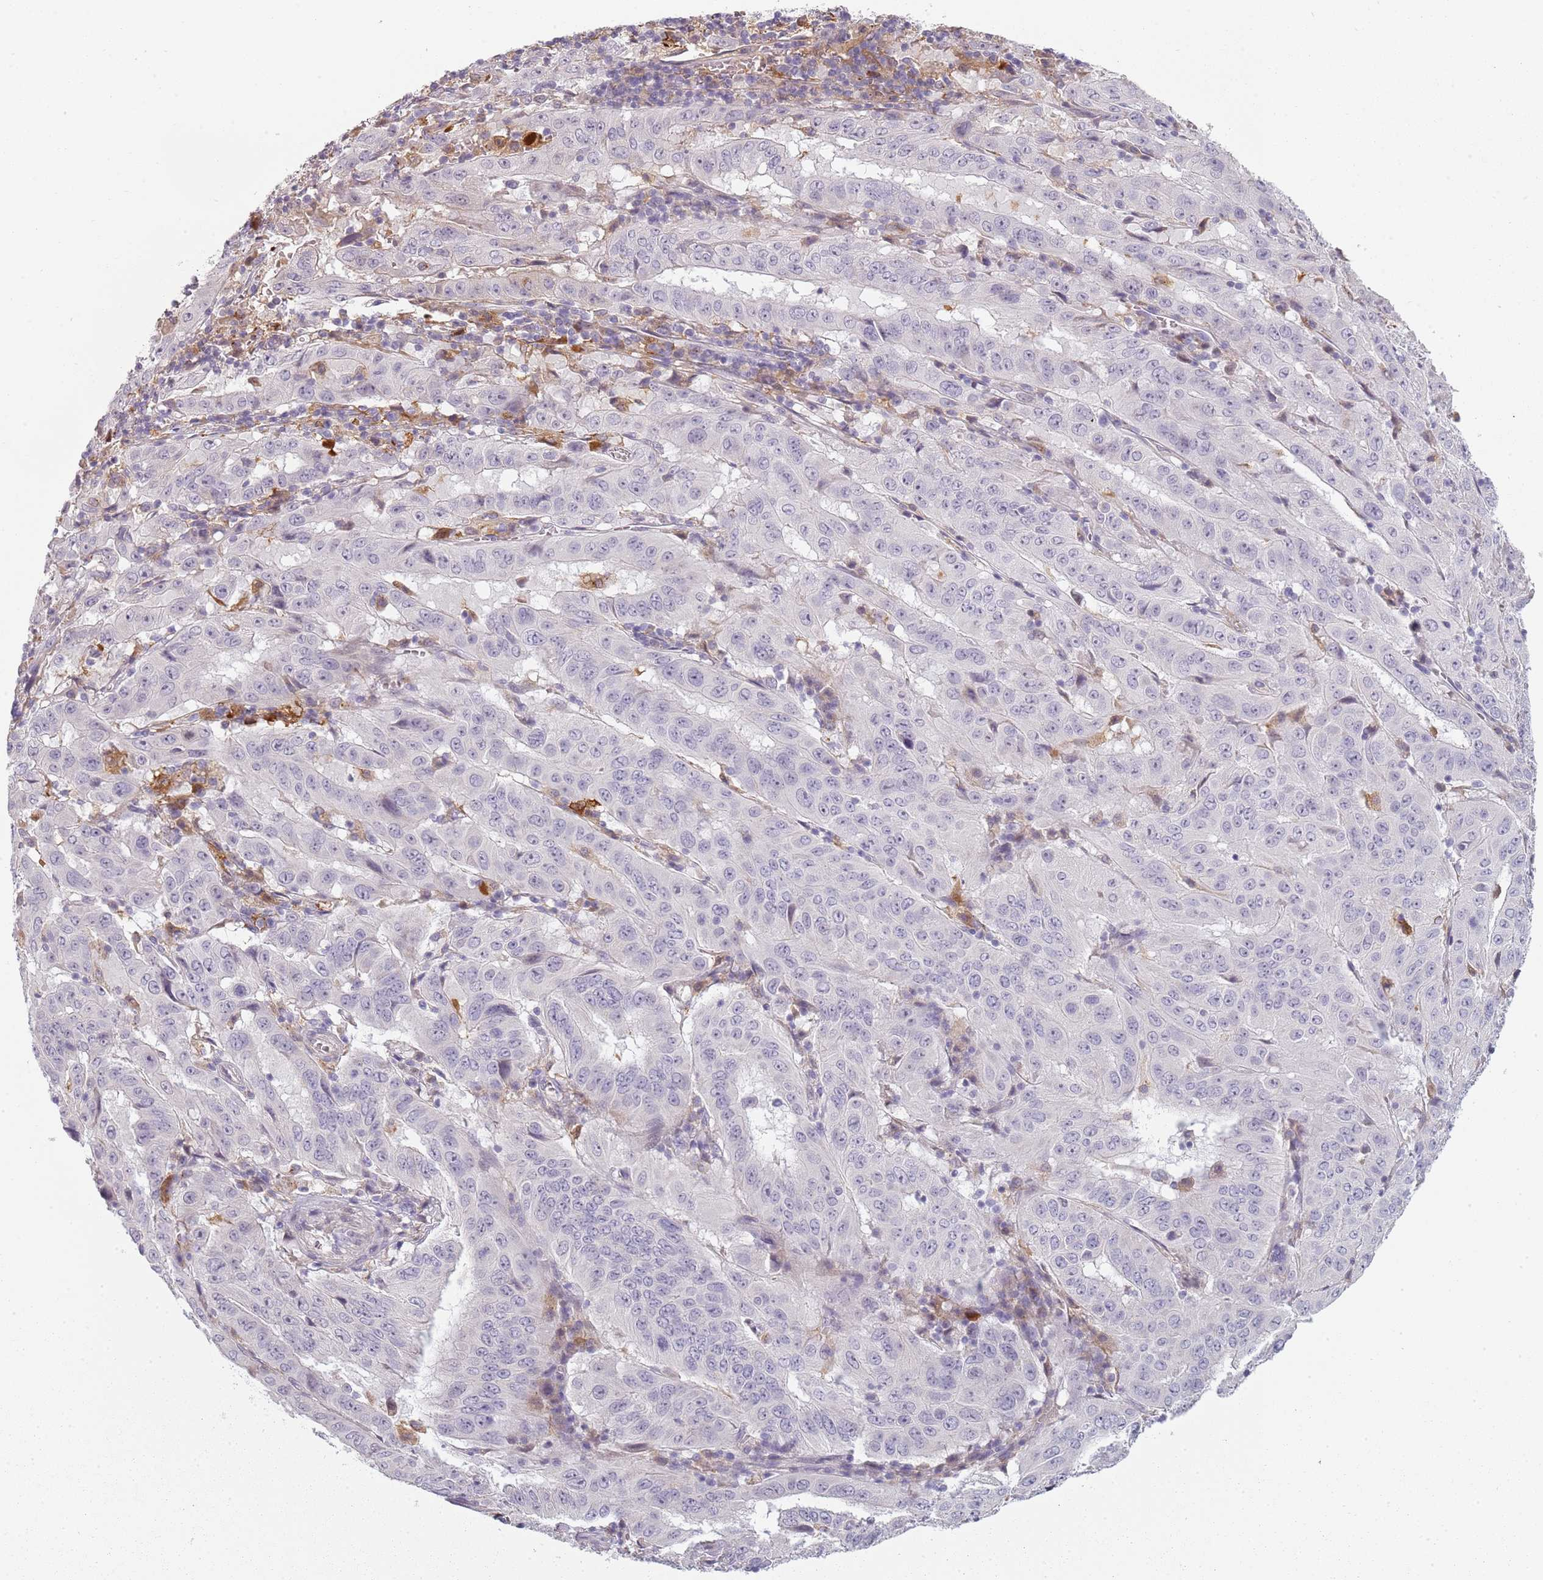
{"staining": {"intensity": "negative", "quantity": "none", "location": "none"}, "tissue": "pancreatic cancer", "cell_type": "Tumor cells", "image_type": "cancer", "snomed": [{"axis": "morphology", "description": "Adenocarcinoma, NOS"}, {"axis": "topography", "description": "Pancreas"}], "caption": "Tumor cells show no significant positivity in pancreatic adenocarcinoma.", "gene": "CC2D2B", "patient": {"sex": "male", "age": 63}}